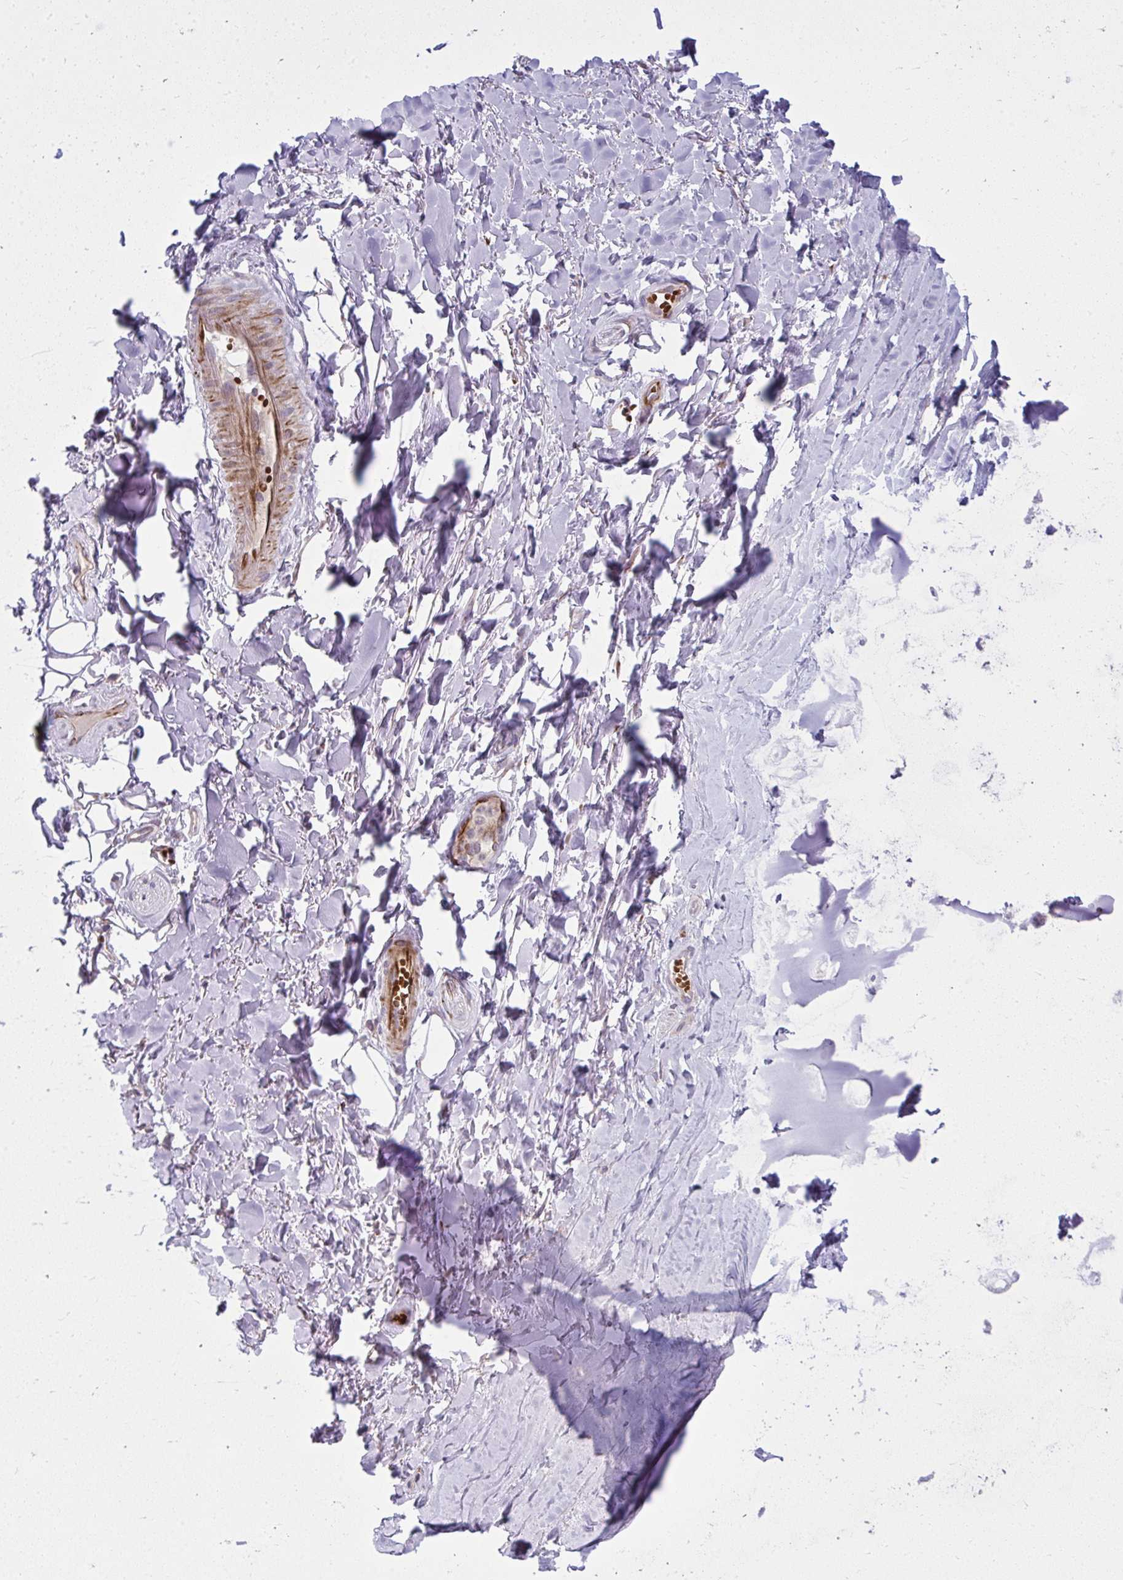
{"staining": {"intensity": "negative", "quantity": "none", "location": "none"}, "tissue": "adipose tissue", "cell_type": "Adipocytes", "image_type": "normal", "snomed": [{"axis": "morphology", "description": "Normal tissue, NOS"}, {"axis": "topography", "description": "Cartilage tissue"}, {"axis": "topography", "description": "Nasopharynx"}, {"axis": "topography", "description": "Thyroid gland"}], "caption": "Immunohistochemical staining of benign human adipose tissue demonstrates no significant staining in adipocytes. (Stains: DAB IHC with hematoxylin counter stain, Microscopy: brightfield microscopy at high magnification).", "gene": "SLC14A1", "patient": {"sex": "male", "age": 63}}